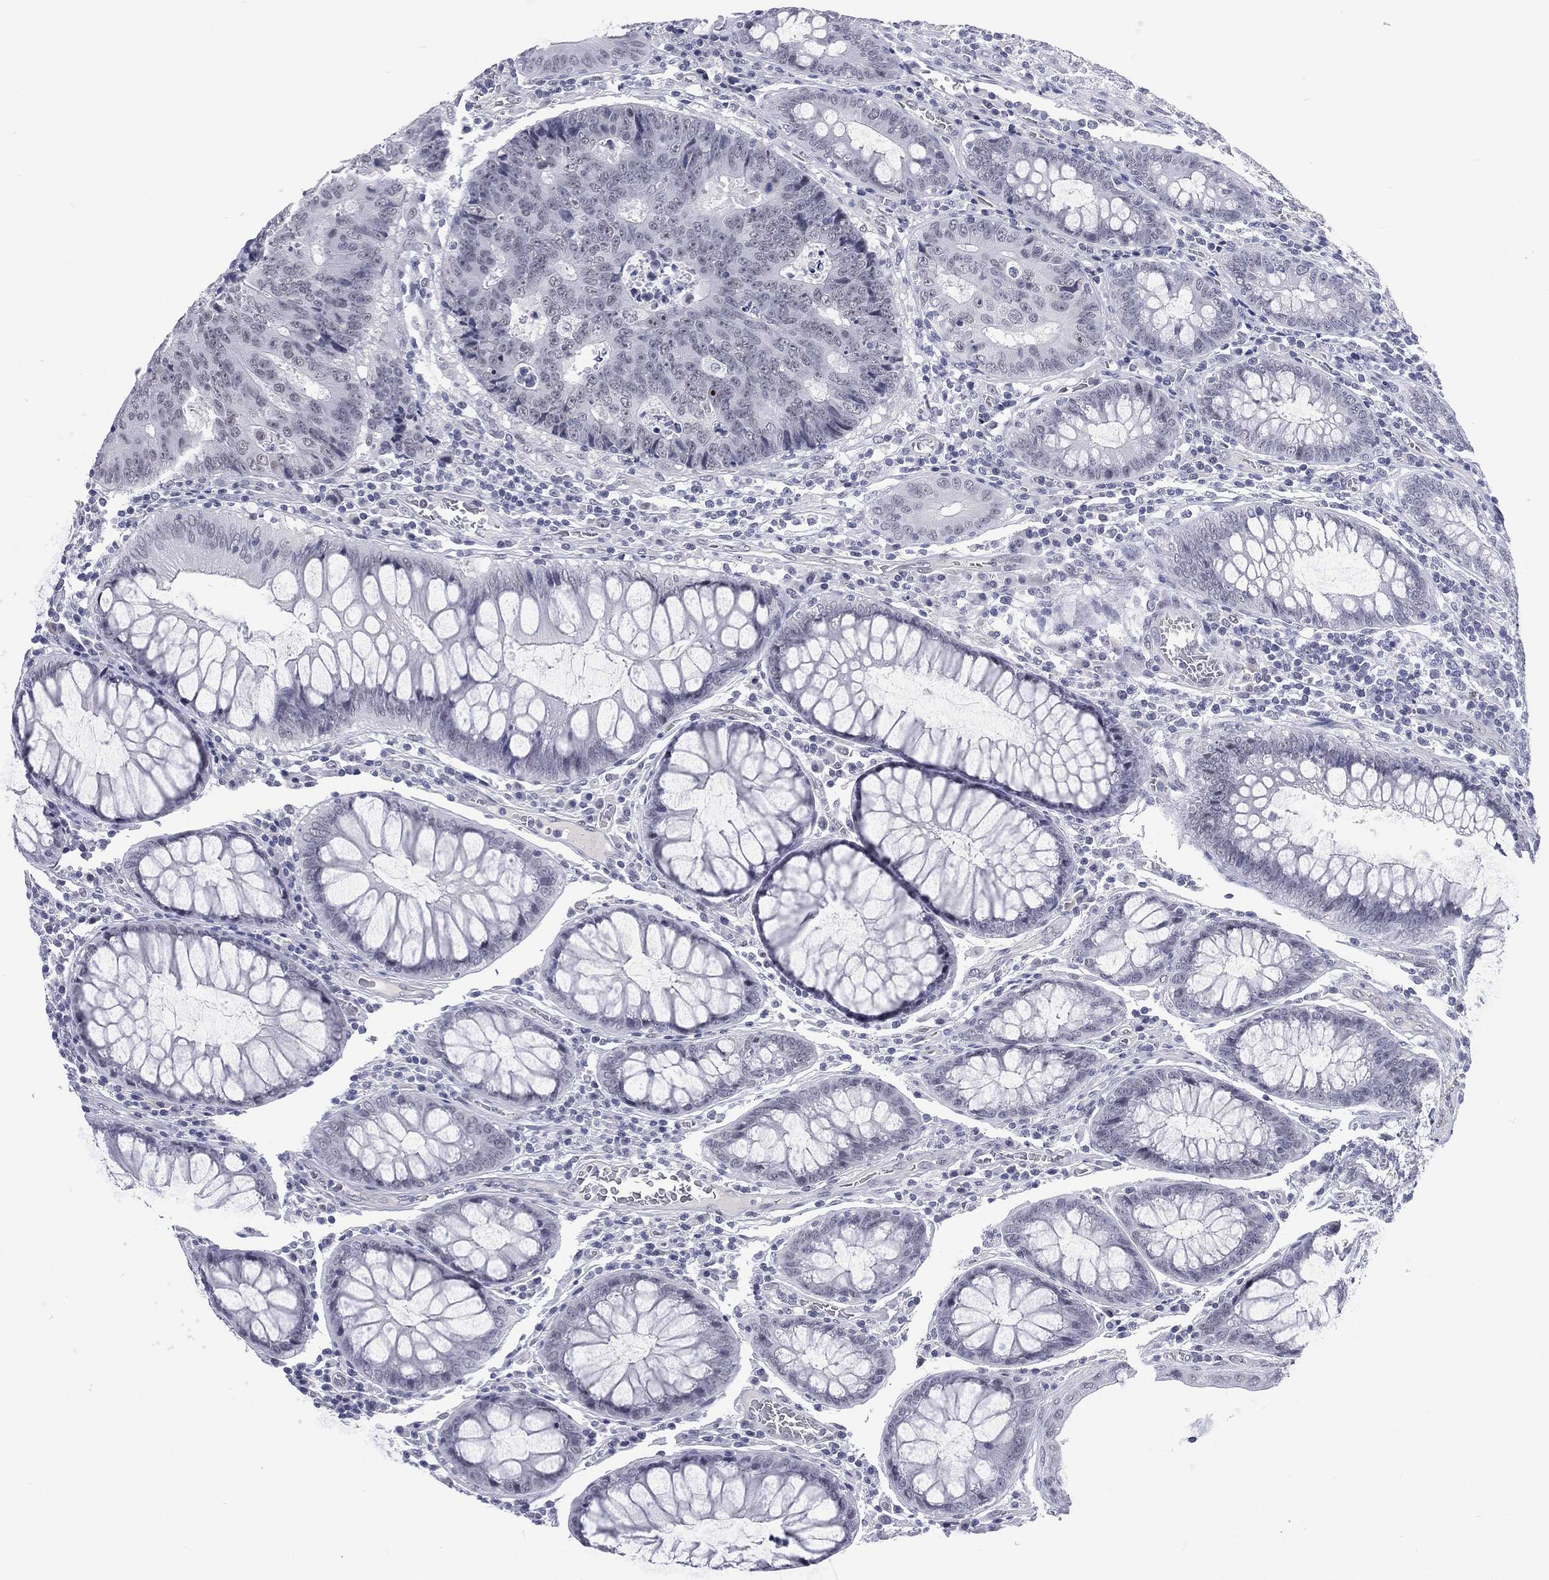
{"staining": {"intensity": "negative", "quantity": "none", "location": "none"}, "tissue": "colorectal cancer", "cell_type": "Tumor cells", "image_type": "cancer", "snomed": [{"axis": "morphology", "description": "Adenocarcinoma, NOS"}, {"axis": "topography", "description": "Colon"}], "caption": "Tumor cells show no significant staining in colorectal cancer.", "gene": "SSX1", "patient": {"sex": "female", "age": 48}}